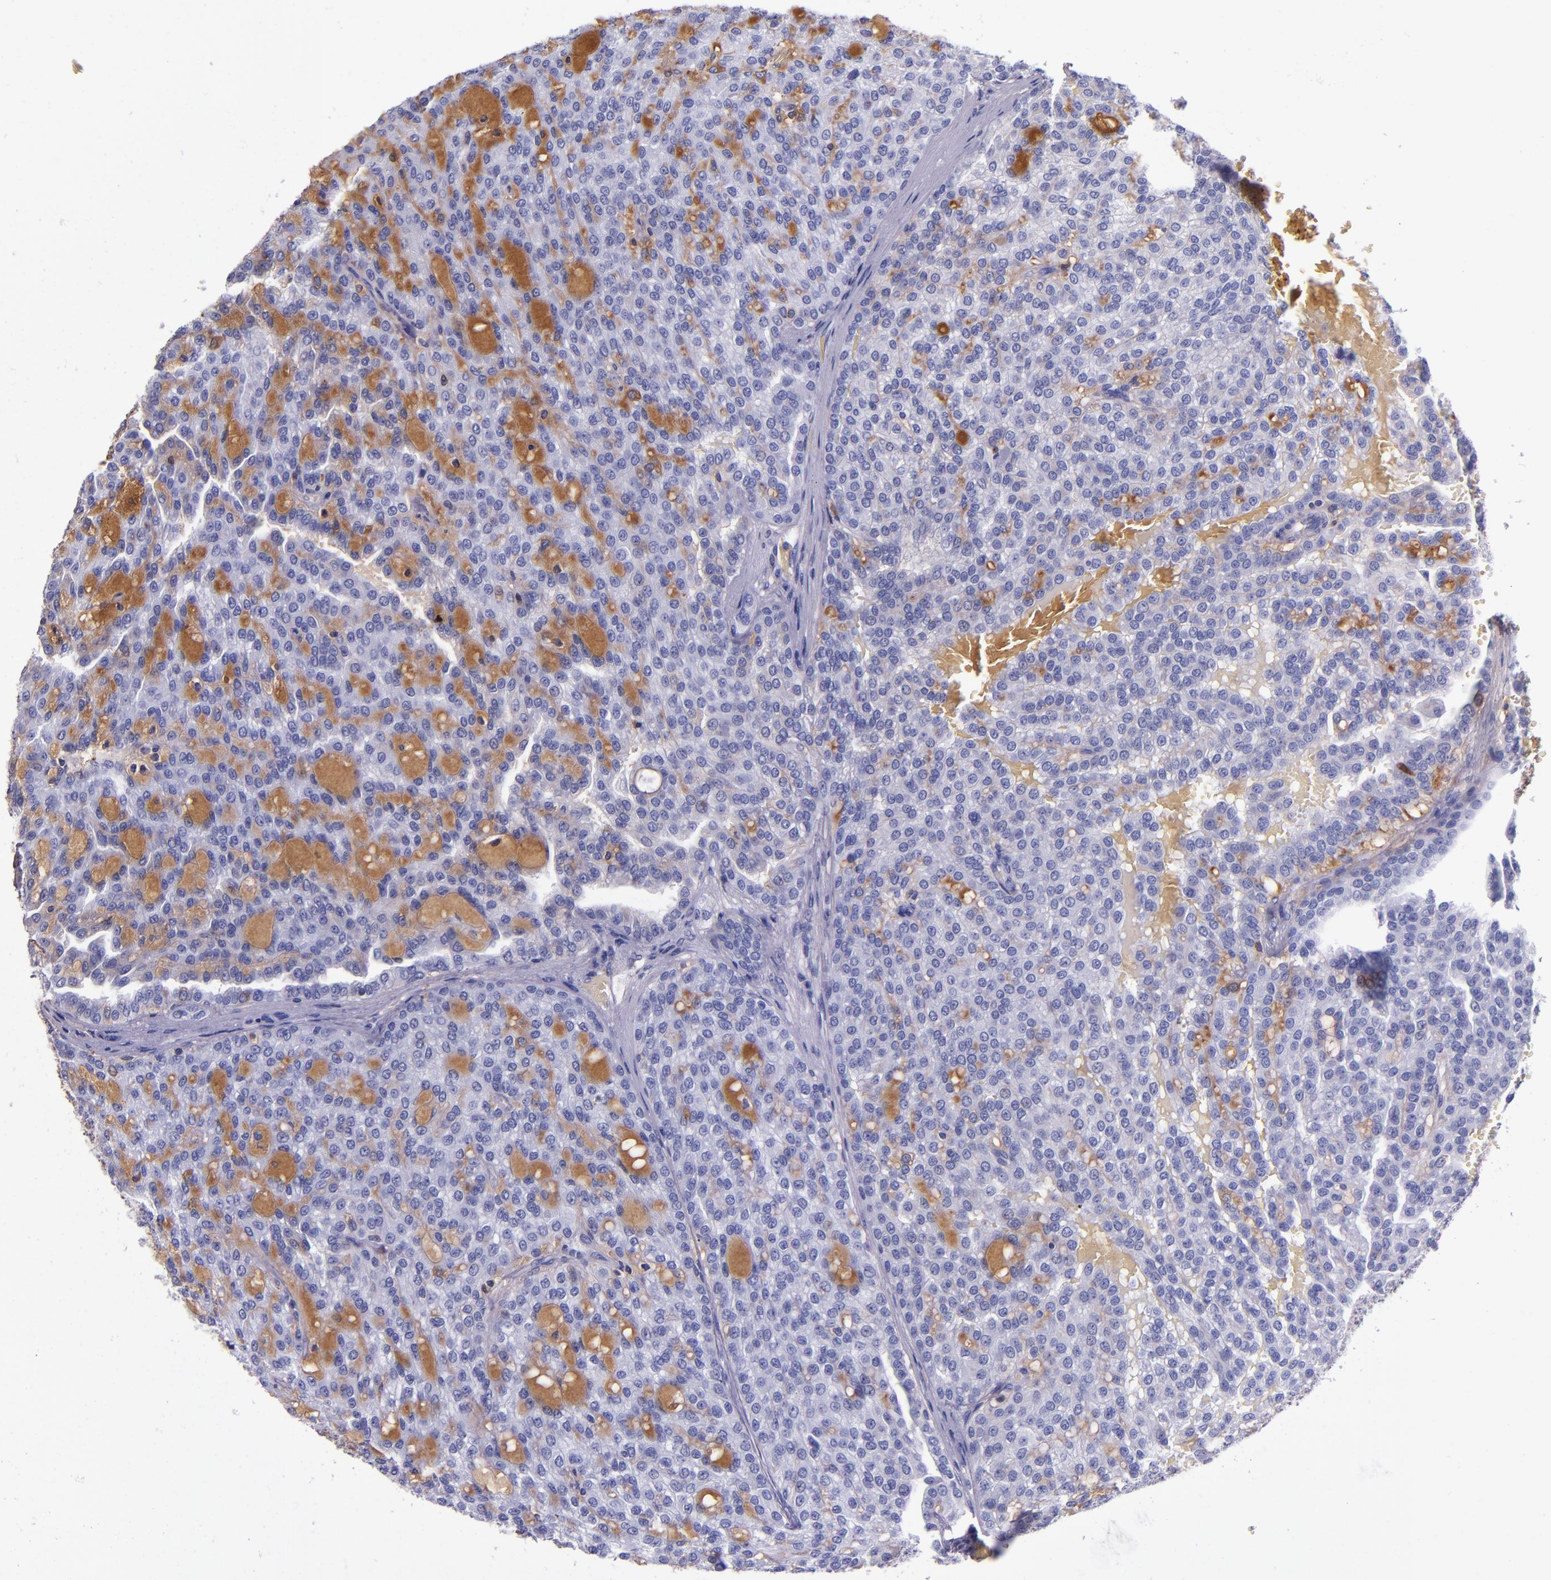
{"staining": {"intensity": "weak", "quantity": "<25%", "location": "cytoplasmic/membranous"}, "tissue": "renal cancer", "cell_type": "Tumor cells", "image_type": "cancer", "snomed": [{"axis": "morphology", "description": "Adenocarcinoma, NOS"}, {"axis": "topography", "description": "Kidney"}], "caption": "Tumor cells are negative for brown protein staining in renal cancer.", "gene": "CLEC3B", "patient": {"sex": "male", "age": 63}}